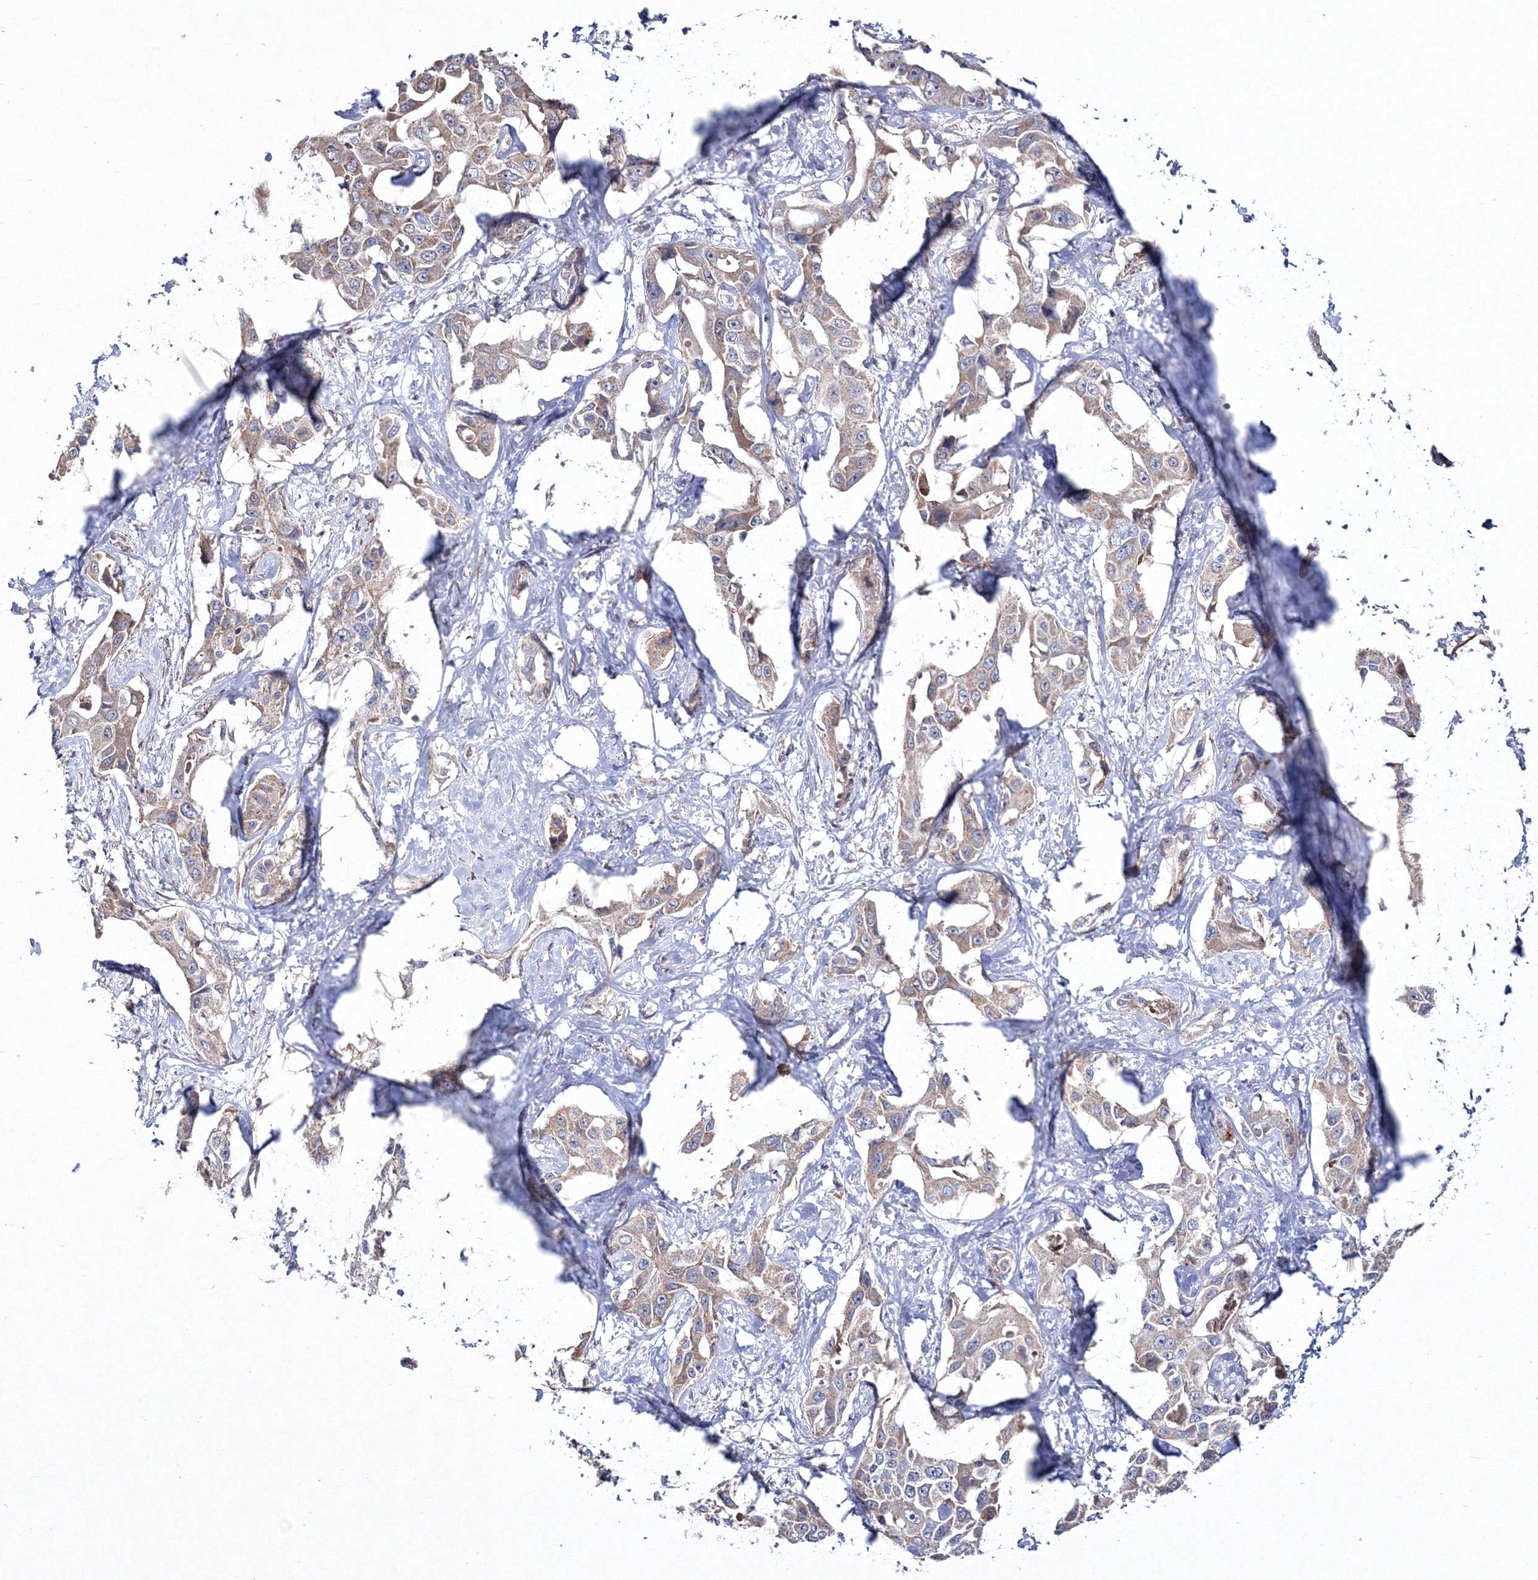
{"staining": {"intensity": "negative", "quantity": "none", "location": "none"}, "tissue": "liver cancer", "cell_type": "Tumor cells", "image_type": "cancer", "snomed": [{"axis": "morphology", "description": "Cholangiocarcinoma"}, {"axis": "topography", "description": "Liver"}], "caption": "Tumor cells are negative for protein expression in human liver cholangiocarcinoma. (DAB (3,3'-diaminobenzidine) IHC visualized using brightfield microscopy, high magnification).", "gene": "PPP2R2B", "patient": {"sex": "male", "age": 59}}